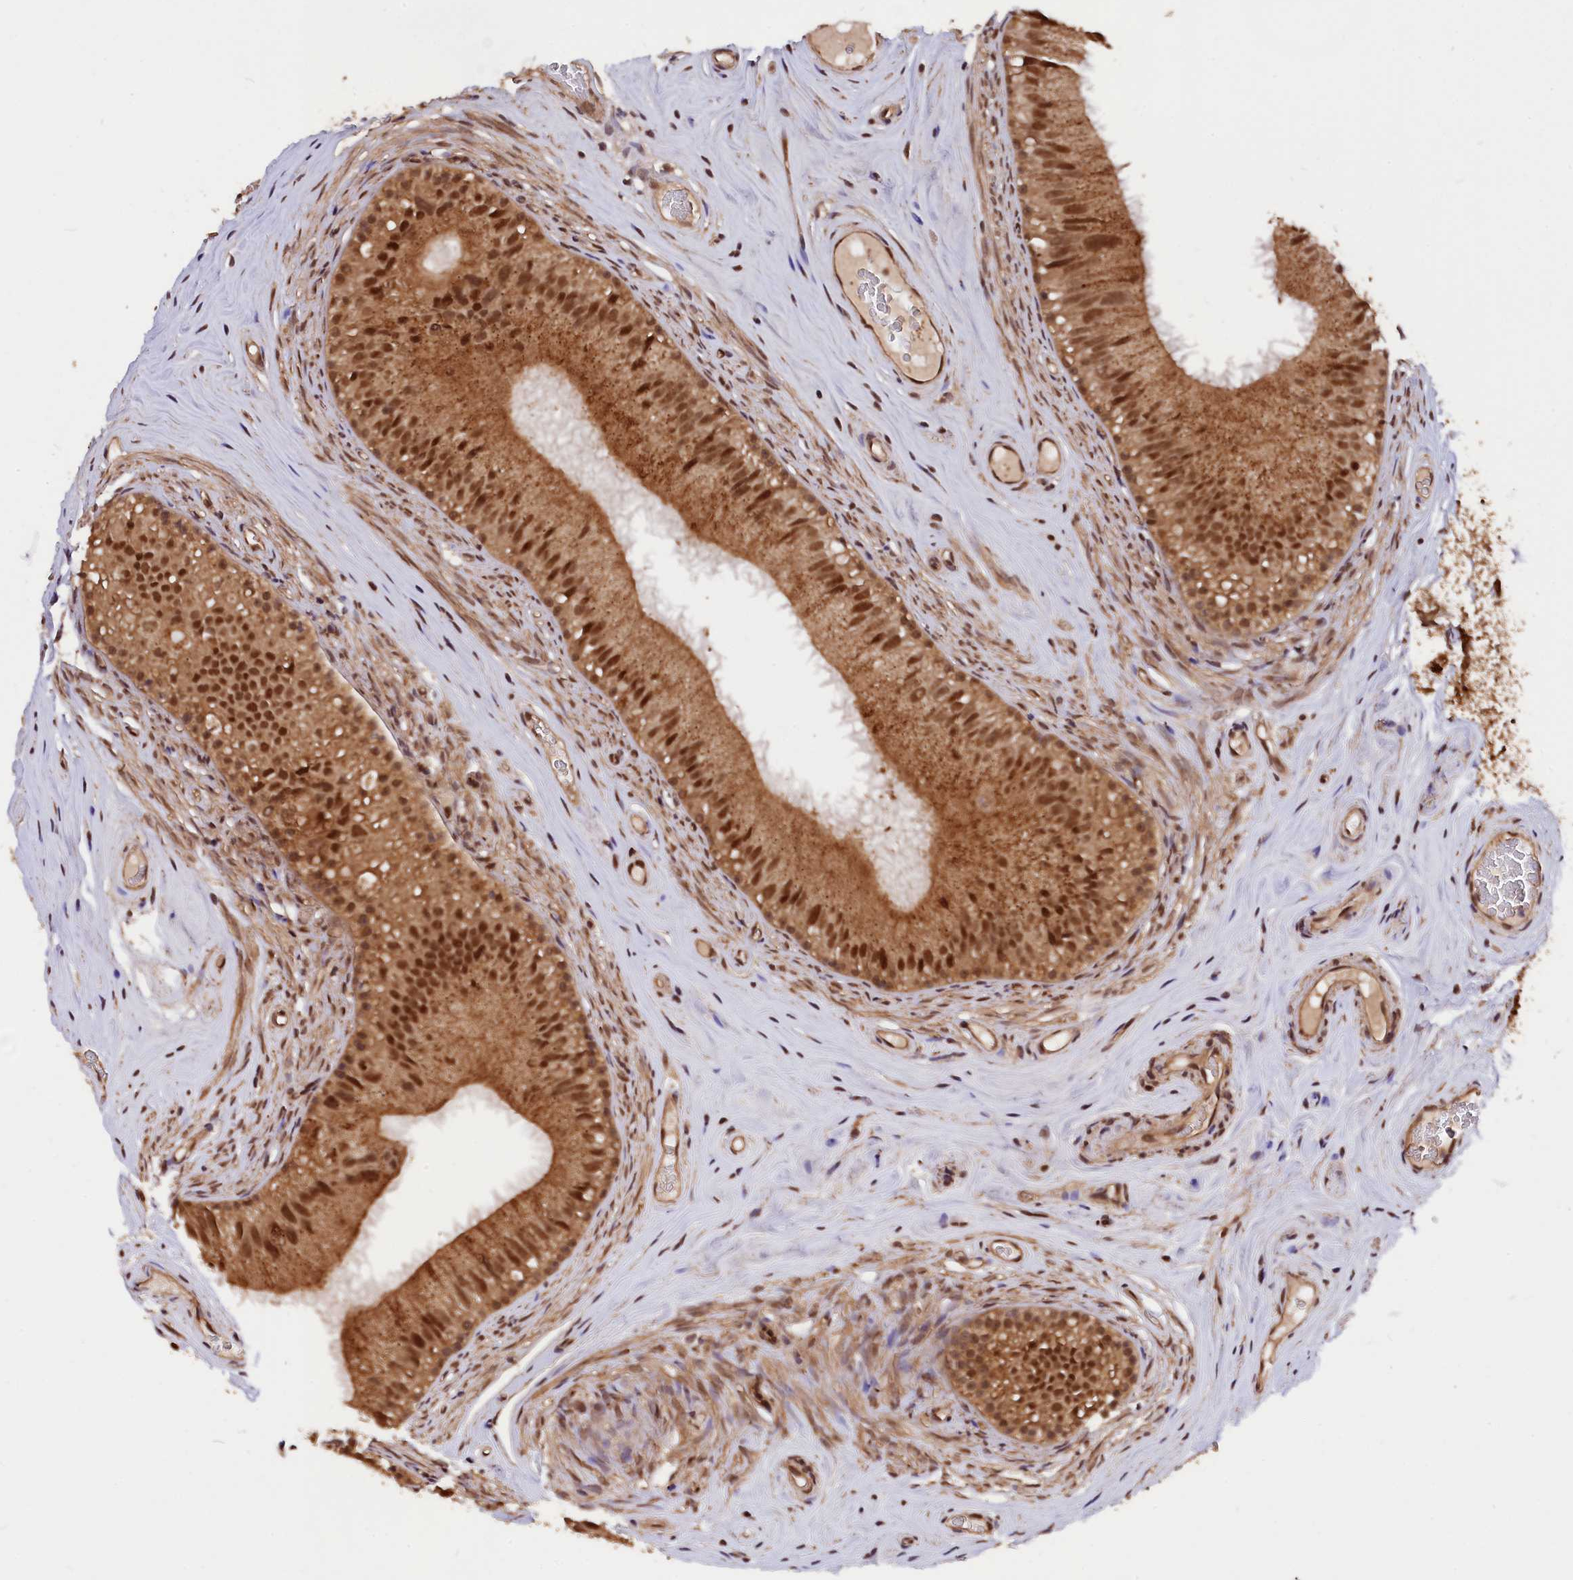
{"staining": {"intensity": "moderate", "quantity": ">75%", "location": "cytoplasmic/membranous,nuclear"}, "tissue": "epididymis", "cell_type": "Glandular cells", "image_type": "normal", "snomed": [{"axis": "morphology", "description": "Normal tissue, NOS"}, {"axis": "topography", "description": "Epididymis"}], "caption": "Immunohistochemistry (IHC) of benign human epididymis demonstrates medium levels of moderate cytoplasmic/membranous,nuclear staining in about >75% of glandular cells. (Stains: DAB in brown, nuclei in blue, Microscopy: brightfield microscopy at high magnification).", "gene": "ADRM1", "patient": {"sex": "male", "age": 45}}